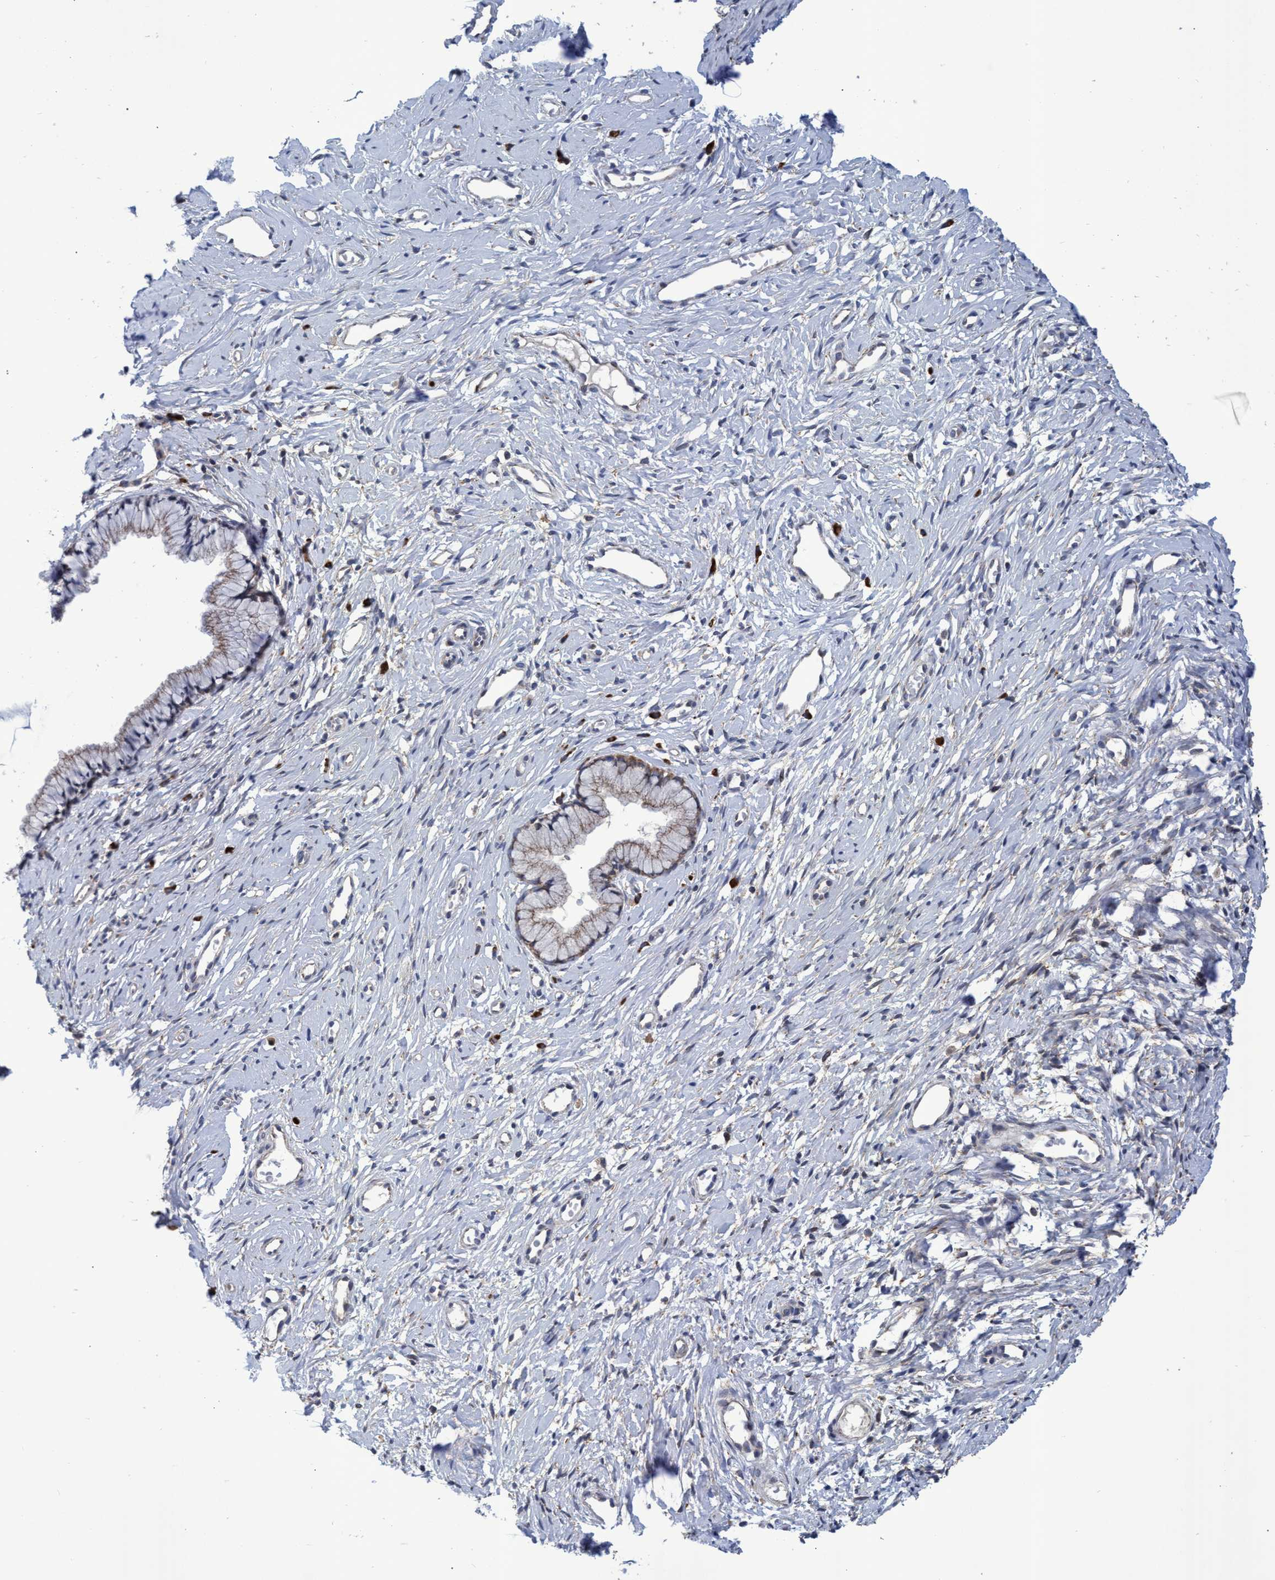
{"staining": {"intensity": "moderate", "quantity": "25%-75%", "location": "cytoplasmic/membranous"}, "tissue": "cervix", "cell_type": "Glandular cells", "image_type": "normal", "snomed": [{"axis": "morphology", "description": "Normal tissue, NOS"}, {"axis": "topography", "description": "Cervix"}], "caption": "Cervix stained with DAB (3,3'-diaminobenzidine) IHC demonstrates medium levels of moderate cytoplasmic/membranous staining in about 25%-75% of glandular cells. (brown staining indicates protein expression, while blue staining denotes nuclei).", "gene": "NAT16", "patient": {"sex": "female", "age": 77}}